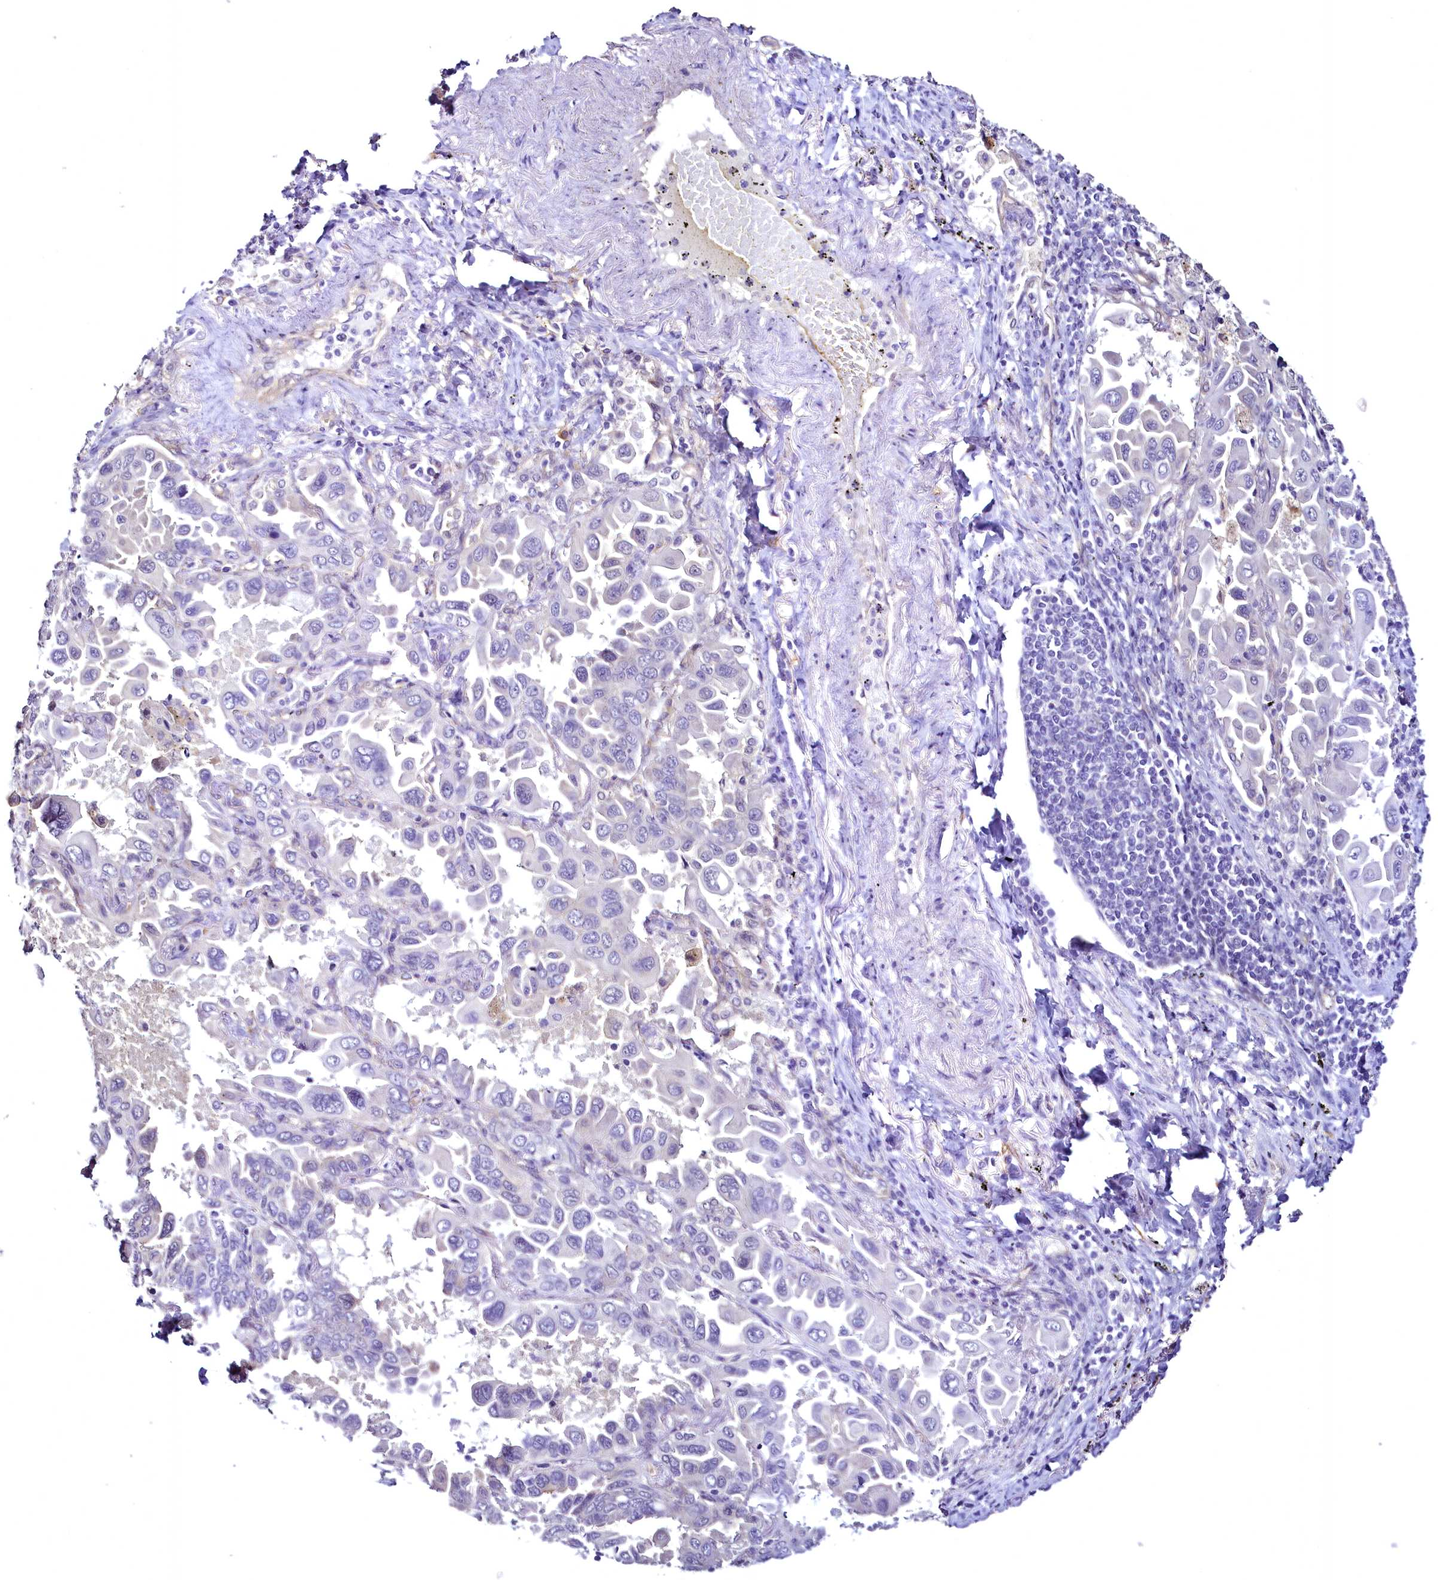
{"staining": {"intensity": "negative", "quantity": "none", "location": "none"}, "tissue": "lung cancer", "cell_type": "Tumor cells", "image_type": "cancer", "snomed": [{"axis": "morphology", "description": "Adenocarcinoma, NOS"}, {"axis": "topography", "description": "Lung"}], "caption": "IHC of adenocarcinoma (lung) reveals no expression in tumor cells.", "gene": "STXBP1", "patient": {"sex": "male", "age": 64}}